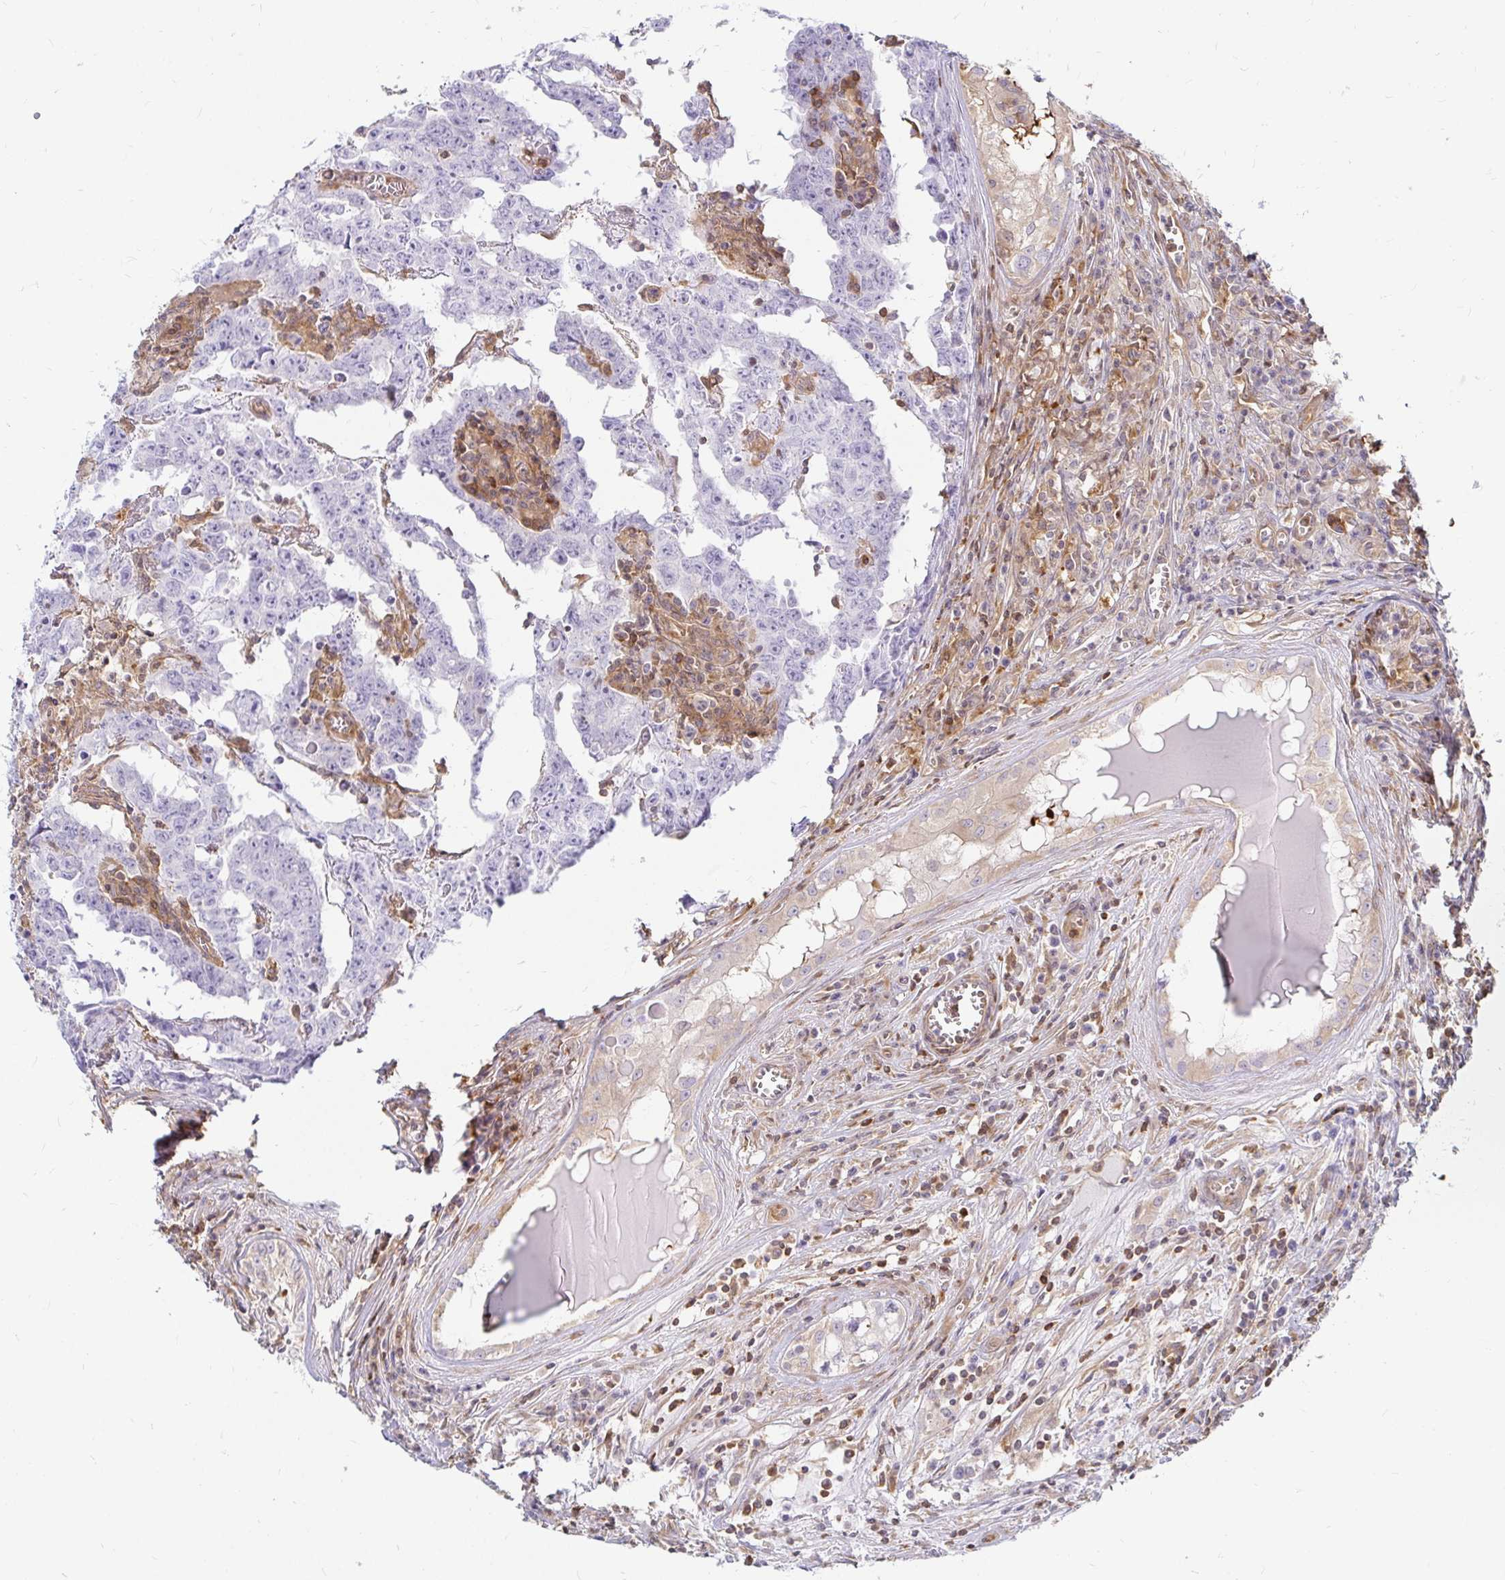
{"staining": {"intensity": "negative", "quantity": "none", "location": "none"}, "tissue": "testis cancer", "cell_type": "Tumor cells", "image_type": "cancer", "snomed": [{"axis": "morphology", "description": "Carcinoma, Embryonal, NOS"}, {"axis": "topography", "description": "Testis"}], "caption": "Immunohistochemical staining of testis cancer reveals no significant expression in tumor cells.", "gene": "CAST", "patient": {"sex": "male", "age": 22}}